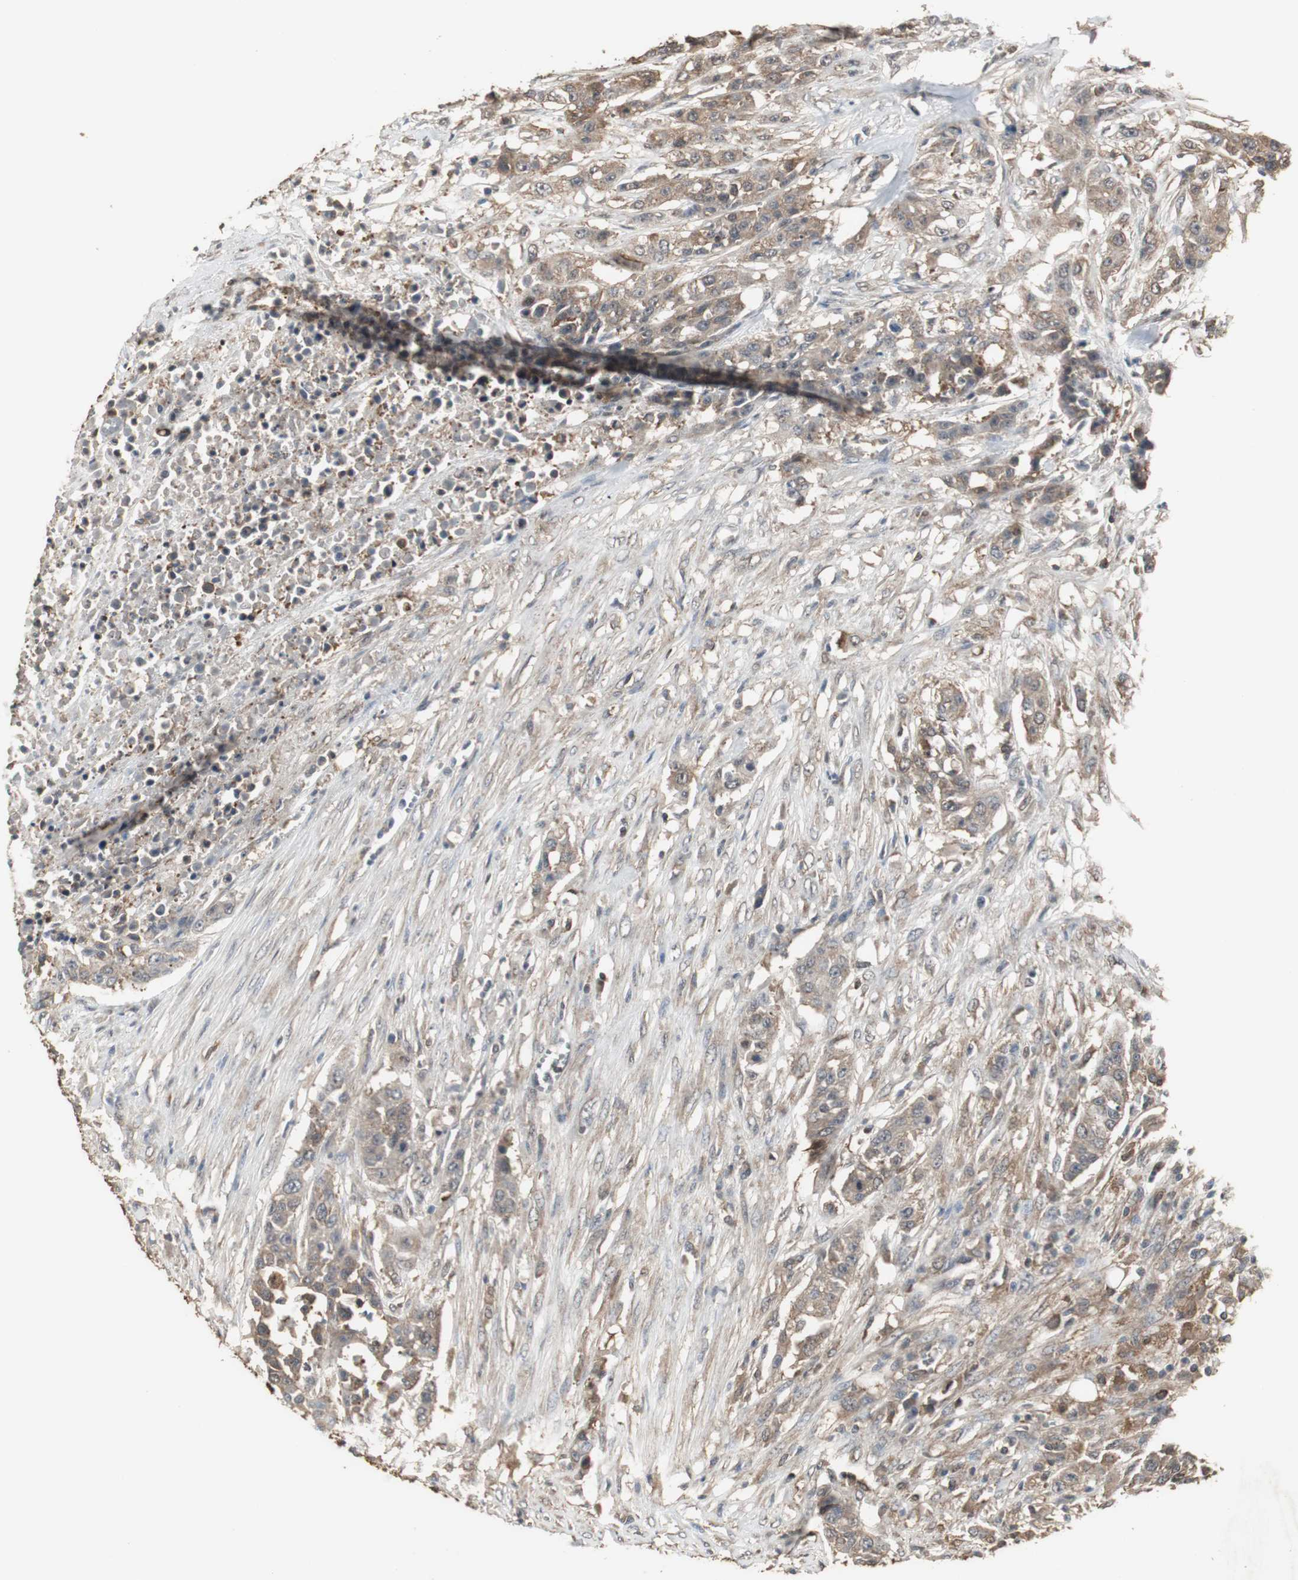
{"staining": {"intensity": "weak", "quantity": ">75%", "location": "cytoplasmic/membranous"}, "tissue": "urothelial cancer", "cell_type": "Tumor cells", "image_type": "cancer", "snomed": [{"axis": "morphology", "description": "Urothelial carcinoma, High grade"}, {"axis": "topography", "description": "Urinary bladder"}], "caption": "Protein staining demonstrates weak cytoplasmic/membranous staining in about >75% of tumor cells in high-grade urothelial carcinoma.", "gene": "HPRT1", "patient": {"sex": "male", "age": 74}}